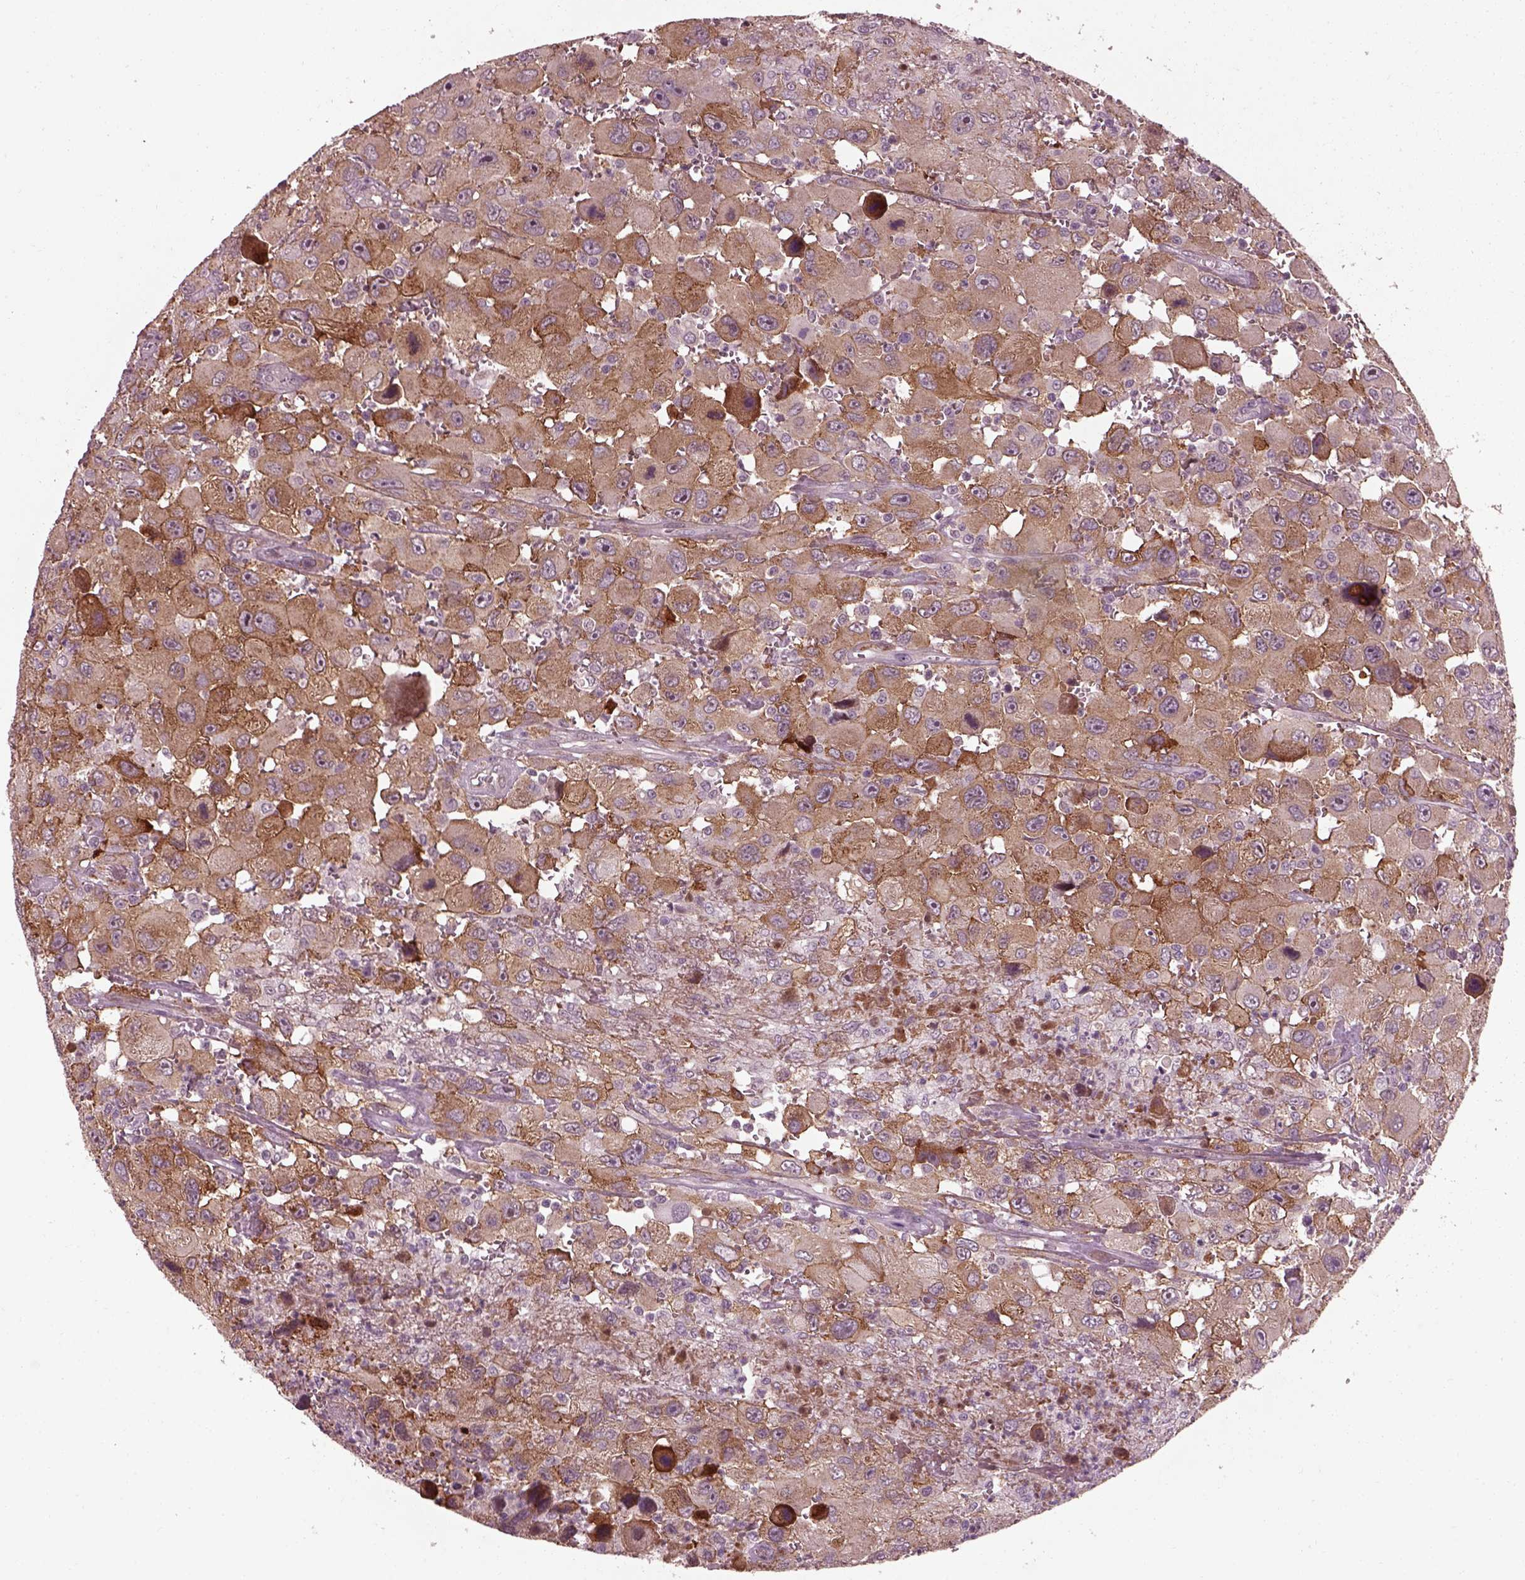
{"staining": {"intensity": "moderate", "quantity": "<25%", "location": "cytoplasmic/membranous"}, "tissue": "head and neck cancer", "cell_type": "Tumor cells", "image_type": "cancer", "snomed": [{"axis": "morphology", "description": "Squamous cell carcinoma, NOS"}, {"axis": "morphology", "description": "Squamous cell carcinoma, metastatic, NOS"}, {"axis": "topography", "description": "Oral tissue"}, {"axis": "topography", "description": "Head-Neck"}], "caption": "This histopathology image demonstrates immunohistochemistry (IHC) staining of human head and neck cancer (metastatic squamous cell carcinoma), with low moderate cytoplasmic/membranous positivity in about <25% of tumor cells.", "gene": "EFEMP1", "patient": {"sex": "female", "age": 85}}